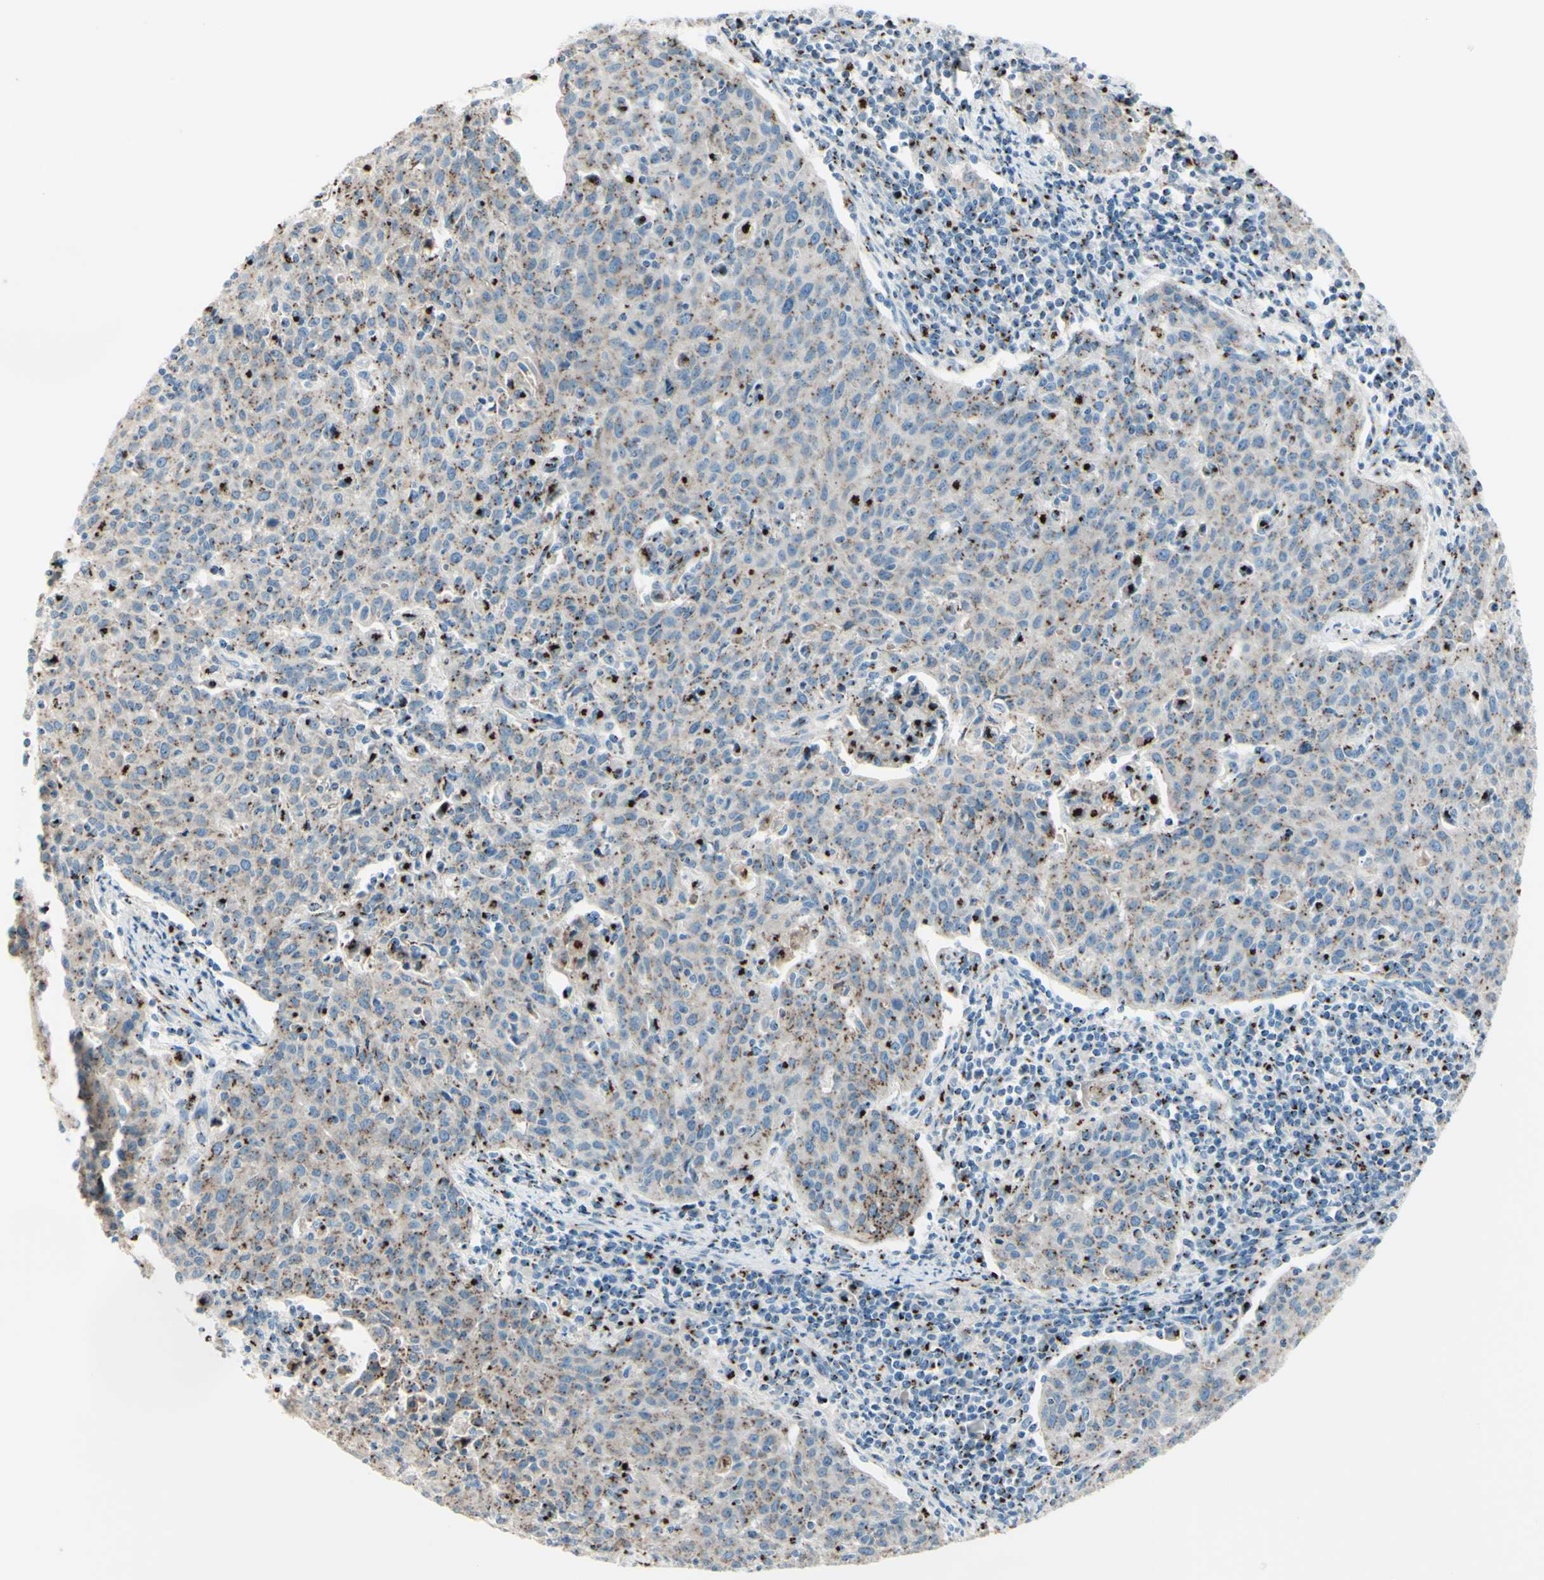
{"staining": {"intensity": "moderate", "quantity": "25%-75%", "location": "cytoplasmic/membranous"}, "tissue": "cervical cancer", "cell_type": "Tumor cells", "image_type": "cancer", "snomed": [{"axis": "morphology", "description": "Squamous cell carcinoma, NOS"}, {"axis": "topography", "description": "Cervix"}], "caption": "IHC of cervical squamous cell carcinoma exhibits medium levels of moderate cytoplasmic/membranous staining in about 25%-75% of tumor cells.", "gene": "B4GALT1", "patient": {"sex": "female", "age": 38}}